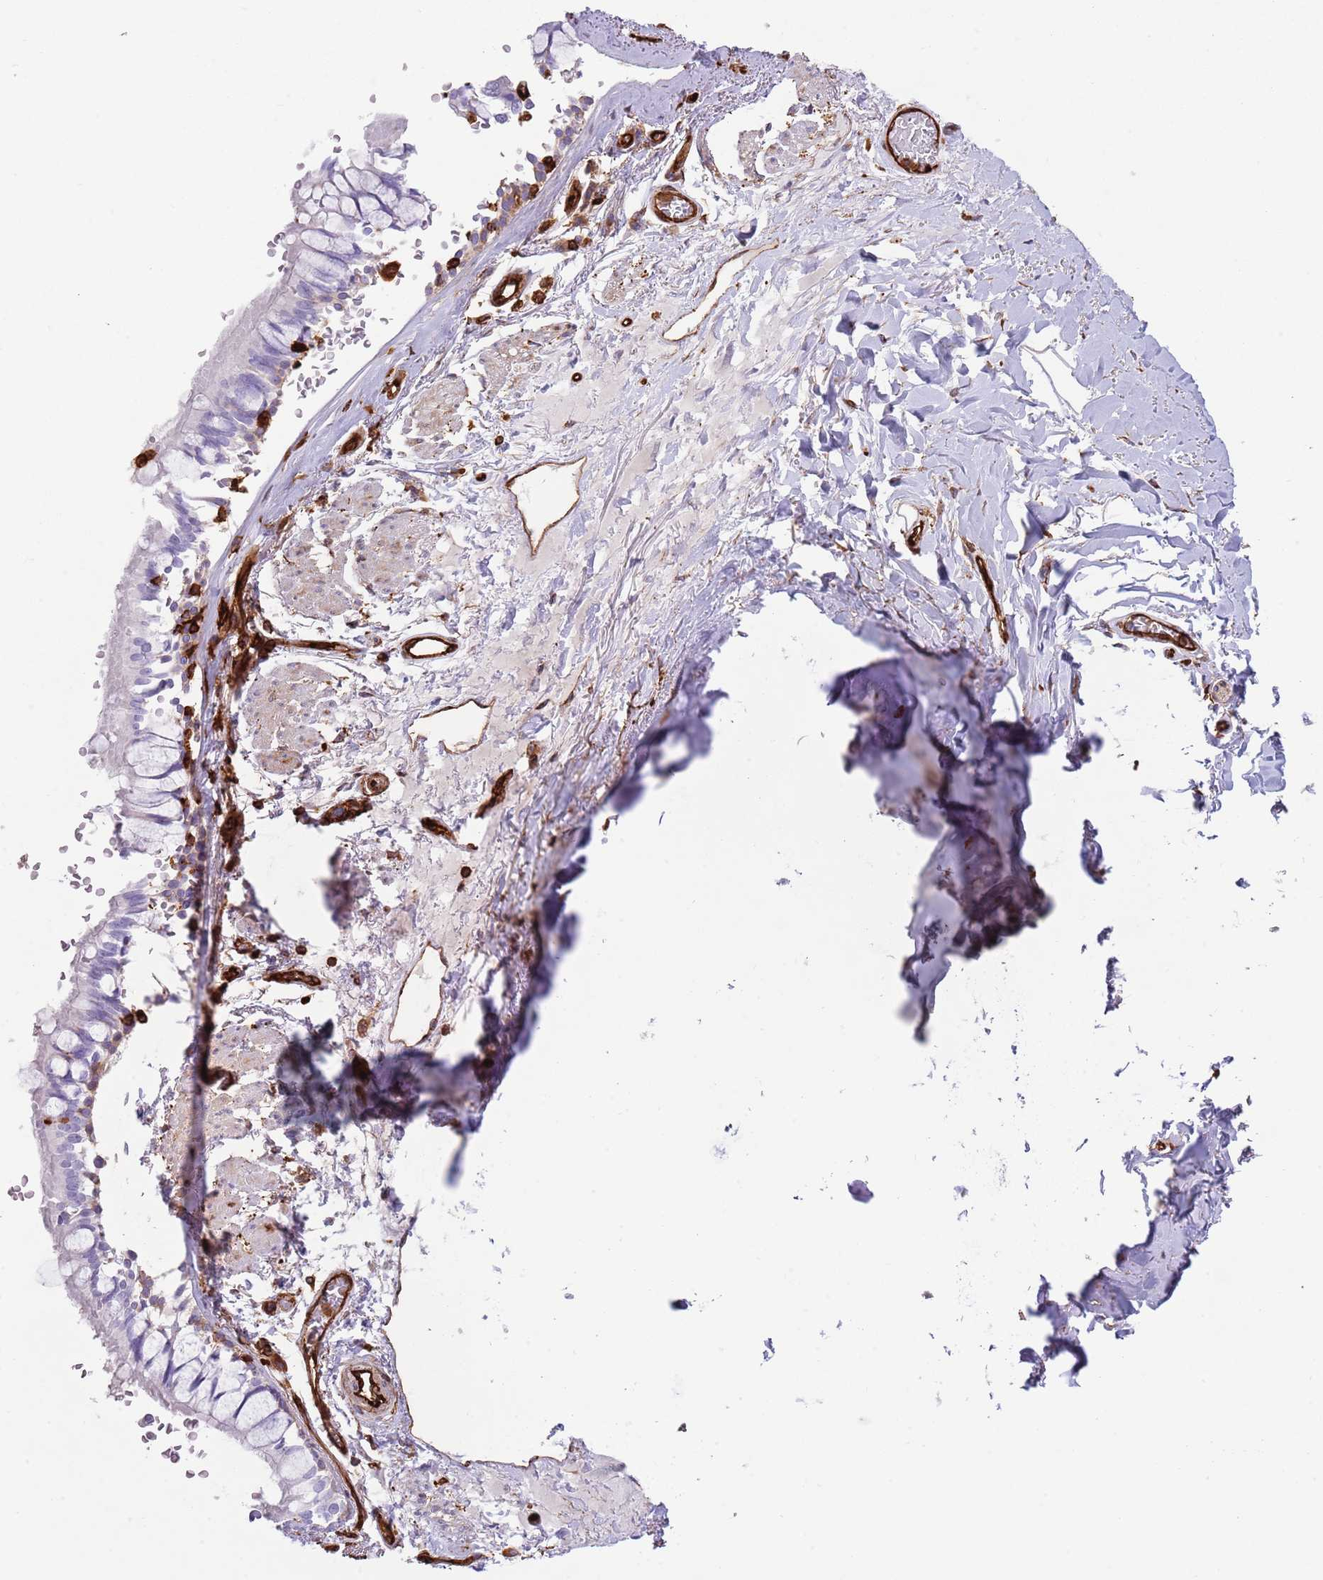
{"staining": {"intensity": "moderate", "quantity": "<25%", "location": "cytoplasmic/membranous"}, "tissue": "bronchus", "cell_type": "Respiratory epithelial cells", "image_type": "normal", "snomed": [{"axis": "morphology", "description": "Normal tissue, NOS"}, {"axis": "topography", "description": "Bronchus"}], "caption": "Protein staining of normal bronchus demonstrates moderate cytoplasmic/membranous expression in about <25% of respiratory epithelial cells.", "gene": "KBTBD6", "patient": {"sex": "male", "age": 70}}